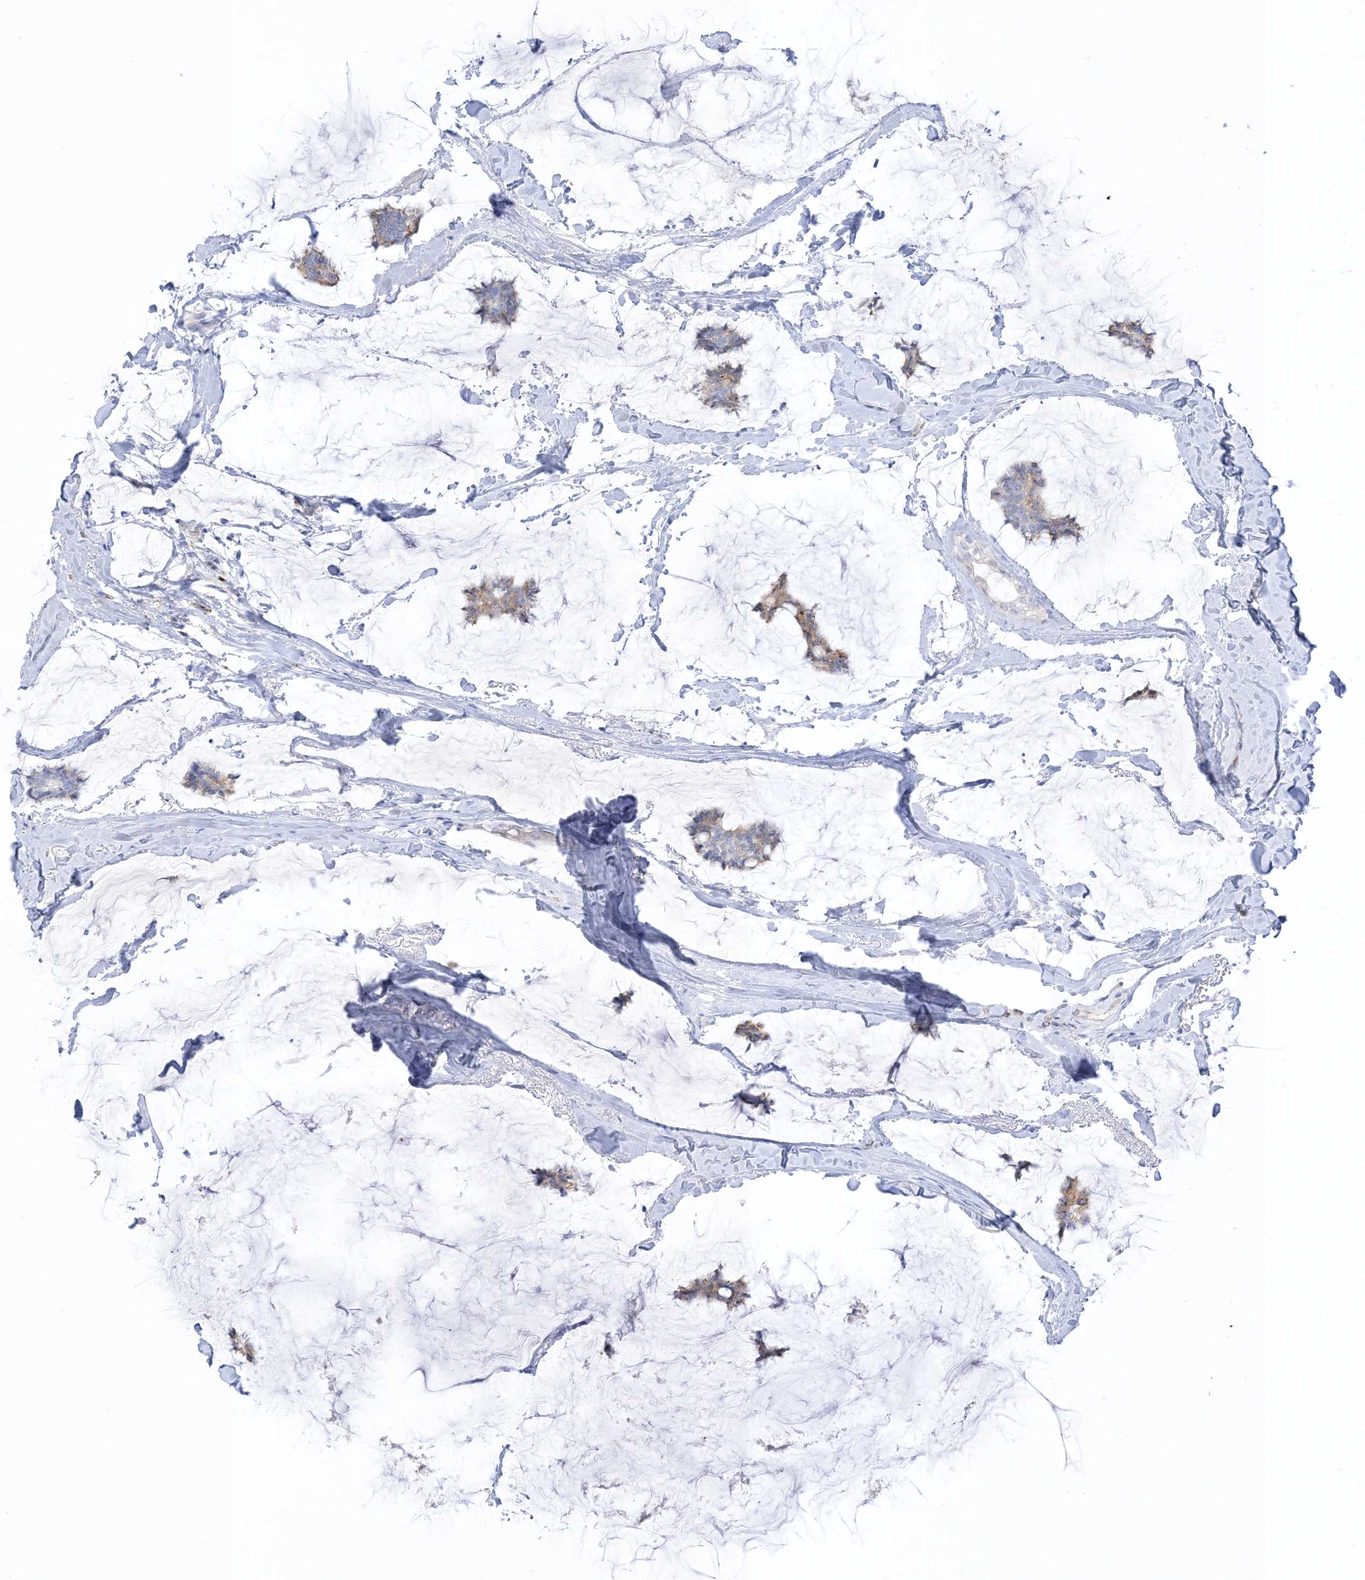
{"staining": {"intensity": "weak", "quantity": "<25%", "location": "cytoplasmic/membranous"}, "tissue": "breast cancer", "cell_type": "Tumor cells", "image_type": "cancer", "snomed": [{"axis": "morphology", "description": "Duct carcinoma"}, {"axis": "topography", "description": "Breast"}], "caption": "DAB immunohistochemical staining of breast cancer exhibits no significant positivity in tumor cells.", "gene": "XIRP2", "patient": {"sex": "female", "age": 93}}